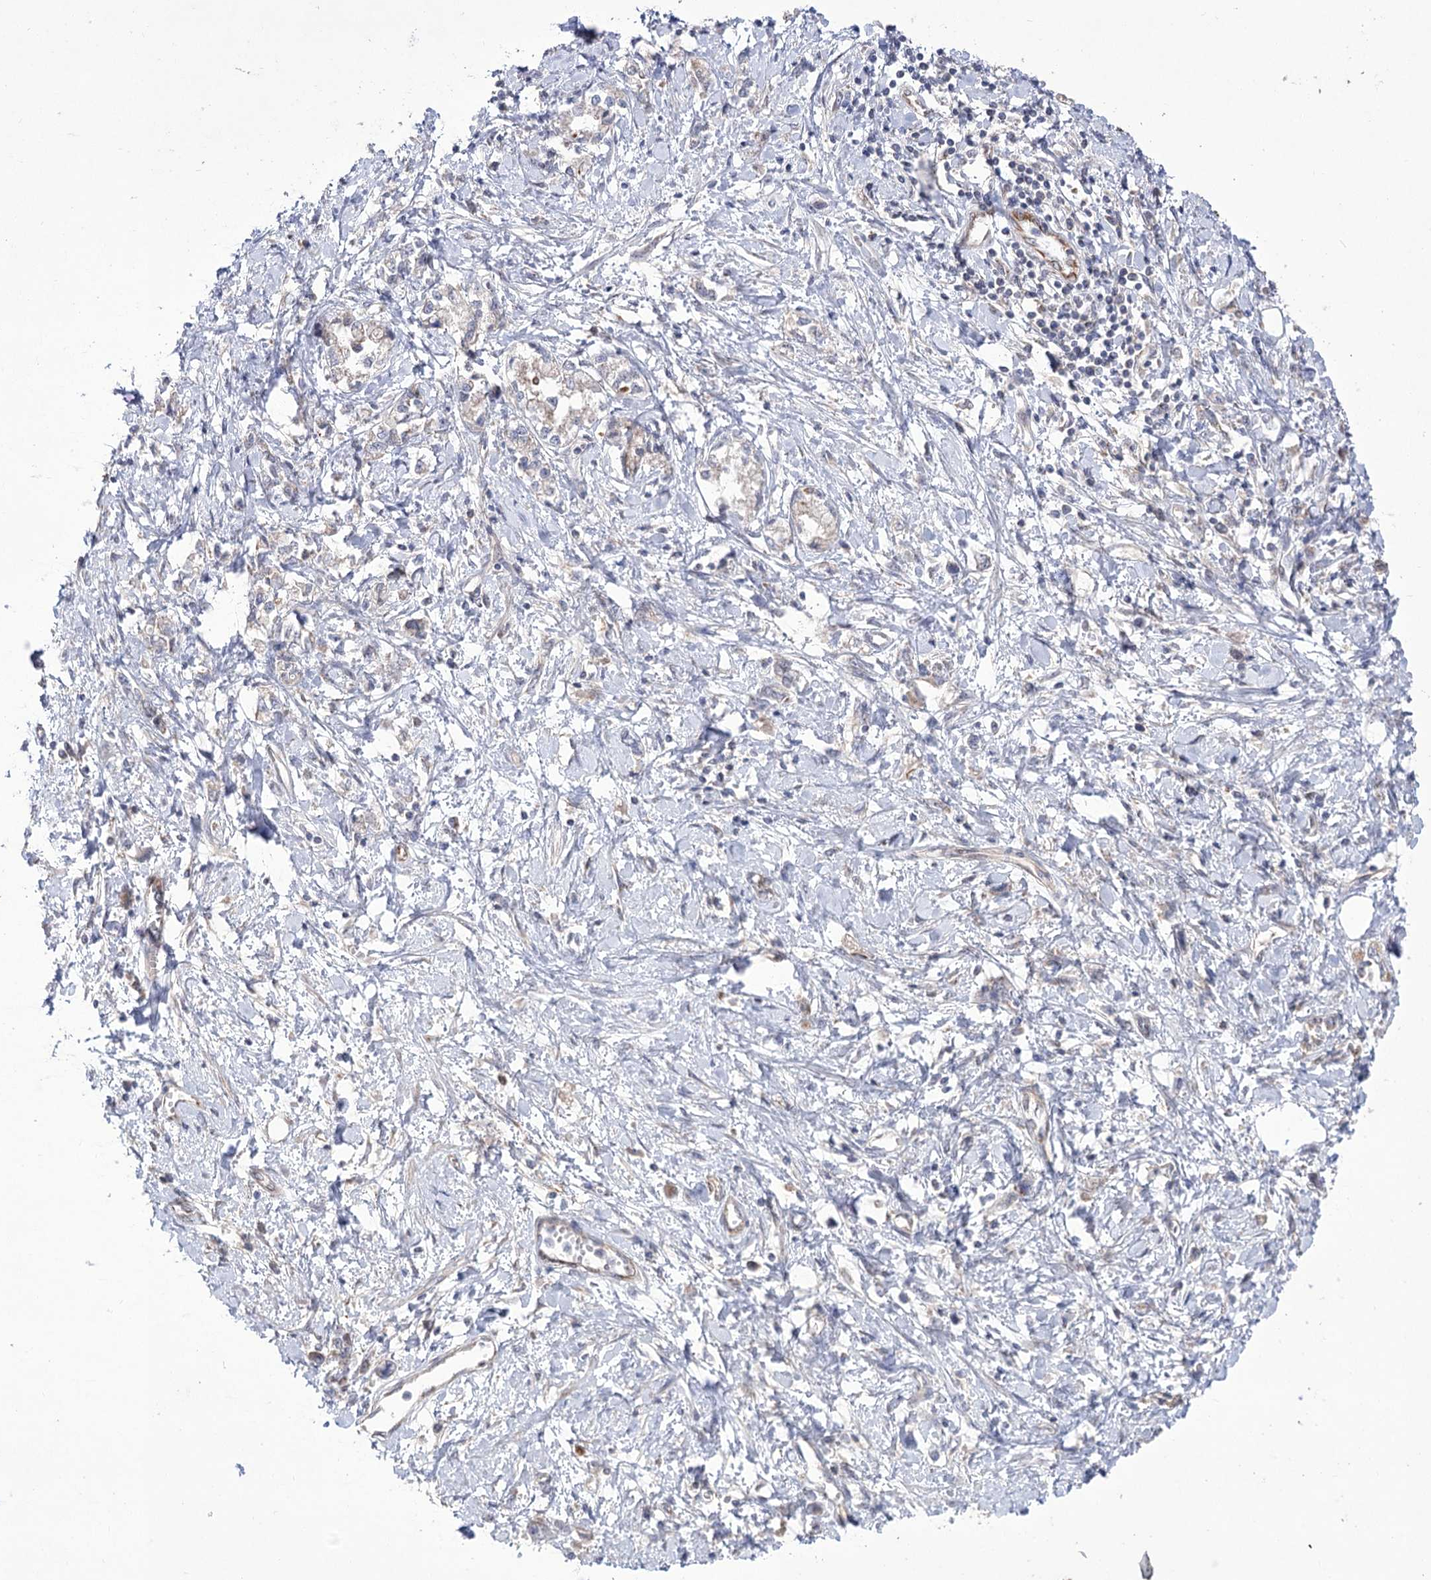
{"staining": {"intensity": "weak", "quantity": "<25%", "location": "cytoplasmic/membranous"}, "tissue": "stomach cancer", "cell_type": "Tumor cells", "image_type": "cancer", "snomed": [{"axis": "morphology", "description": "Adenocarcinoma, NOS"}, {"axis": "topography", "description": "Stomach"}], "caption": "High power microscopy photomicrograph of an immunohistochemistry (IHC) histopathology image of stomach adenocarcinoma, revealing no significant staining in tumor cells. (Immunohistochemistry, brightfield microscopy, high magnification).", "gene": "ECHDC3", "patient": {"sex": "female", "age": 76}}